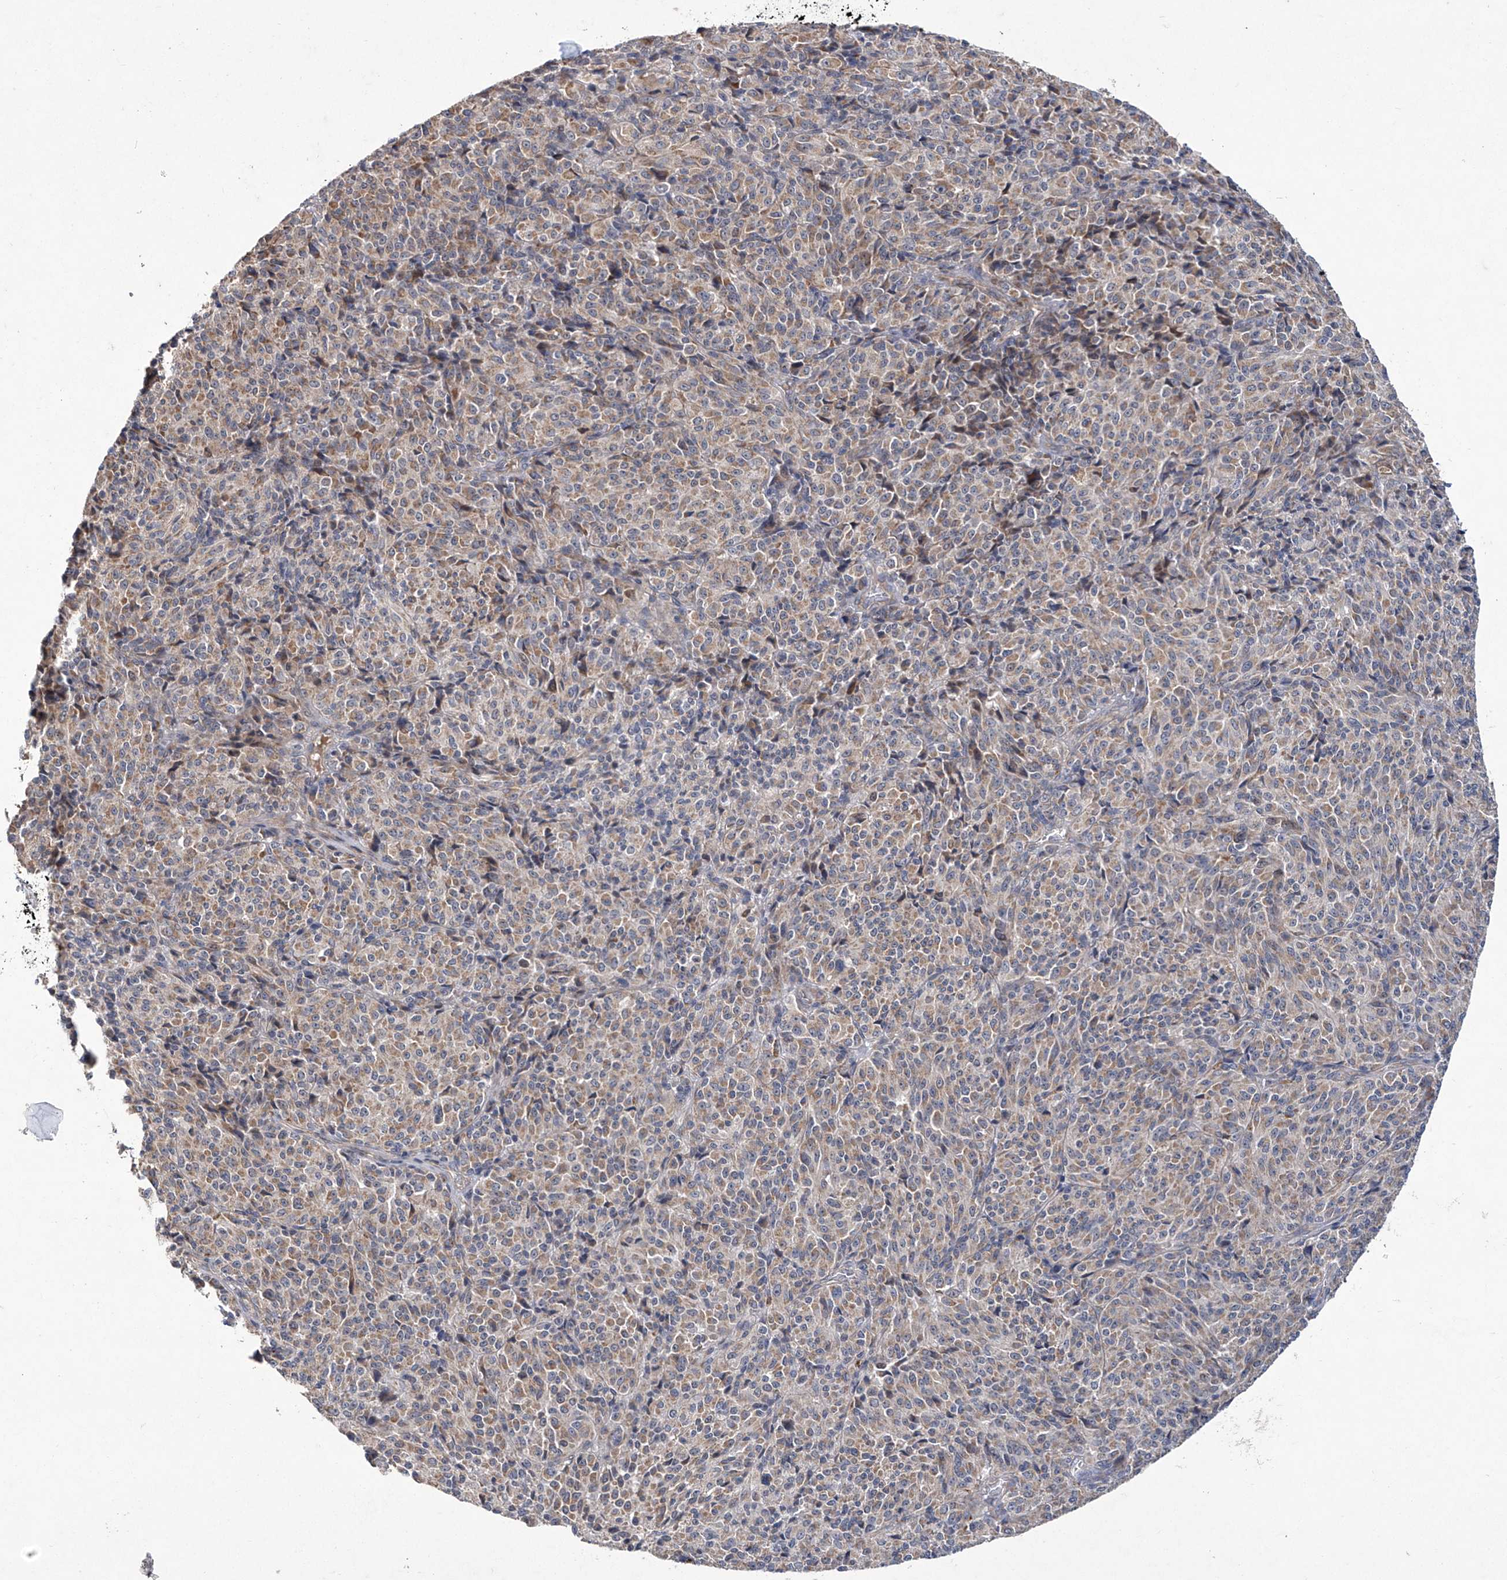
{"staining": {"intensity": "weak", "quantity": ">75%", "location": "cytoplasmic/membranous"}, "tissue": "melanoma", "cell_type": "Tumor cells", "image_type": "cancer", "snomed": [{"axis": "morphology", "description": "Malignant melanoma, Metastatic site"}, {"axis": "topography", "description": "Brain"}], "caption": "Melanoma stained with a brown dye shows weak cytoplasmic/membranous positive expression in approximately >75% of tumor cells.", "gene": "TRIM60", "patient": {"sex": "female", "age": 56}}